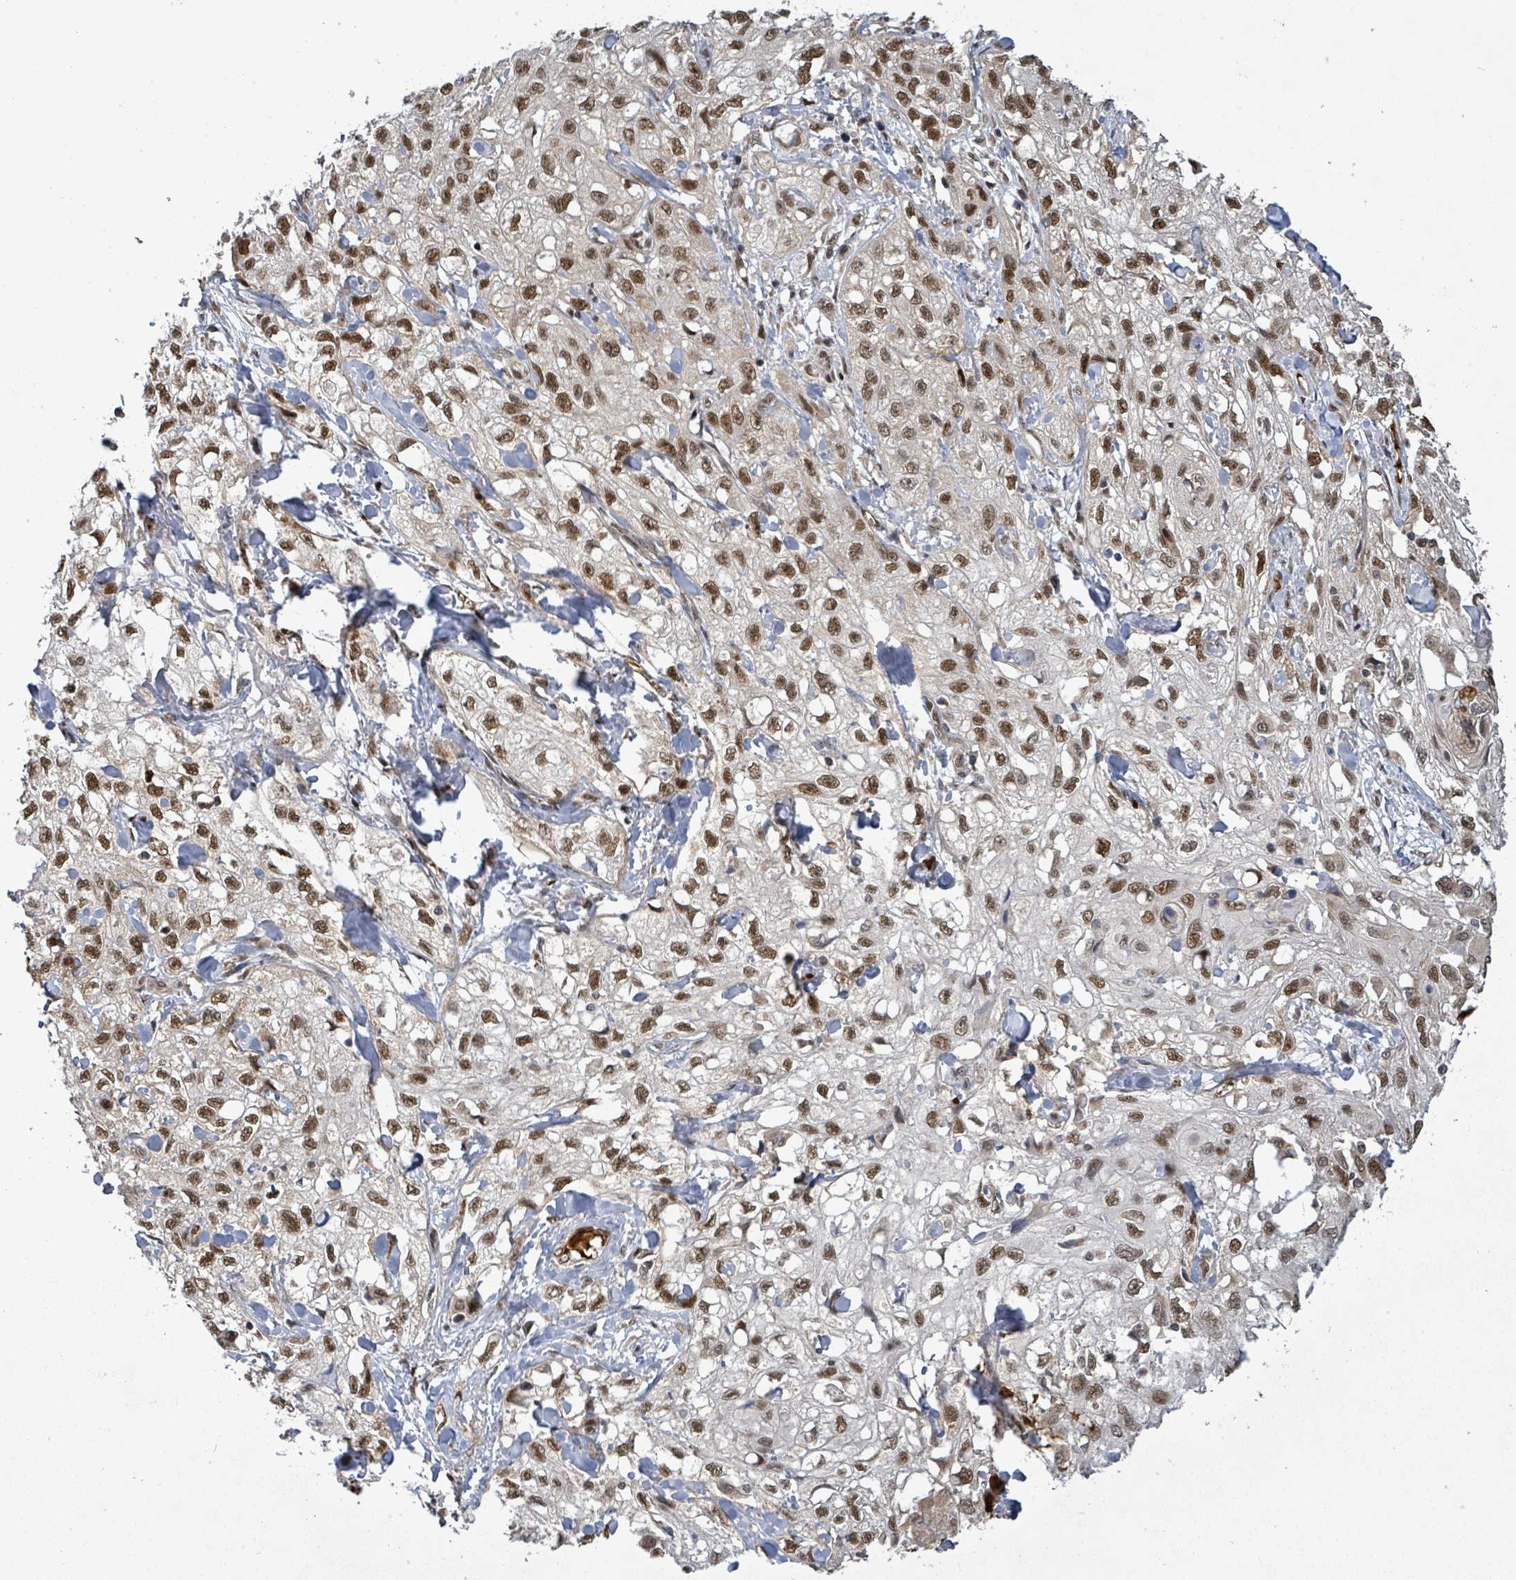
{"staining": {"intensity": "moderate", "quantity": ">75%", "location": "nuclear"}, "tissue": "skin cancer", "cell_type": "Tumor cells", "image_type": "cancer", "snomed": [{"axis": "morphology", "description": "Squamous cell carcinoma, NOS"}, {"axis": "topography", "description": "Skin"}, {"axis": "topography", "description": "Vulva"}], "caption": "Immunohistochemical staining of human skin cancer (squamous cell carcinoma) exhibits medium levels of moderate nuclear protein expression in about >75% of tumor cells. (IHC, brightfield microscopy, high magnification).", "gene": "PATZ1", "patient": {"sex": "female", "age": 86}}